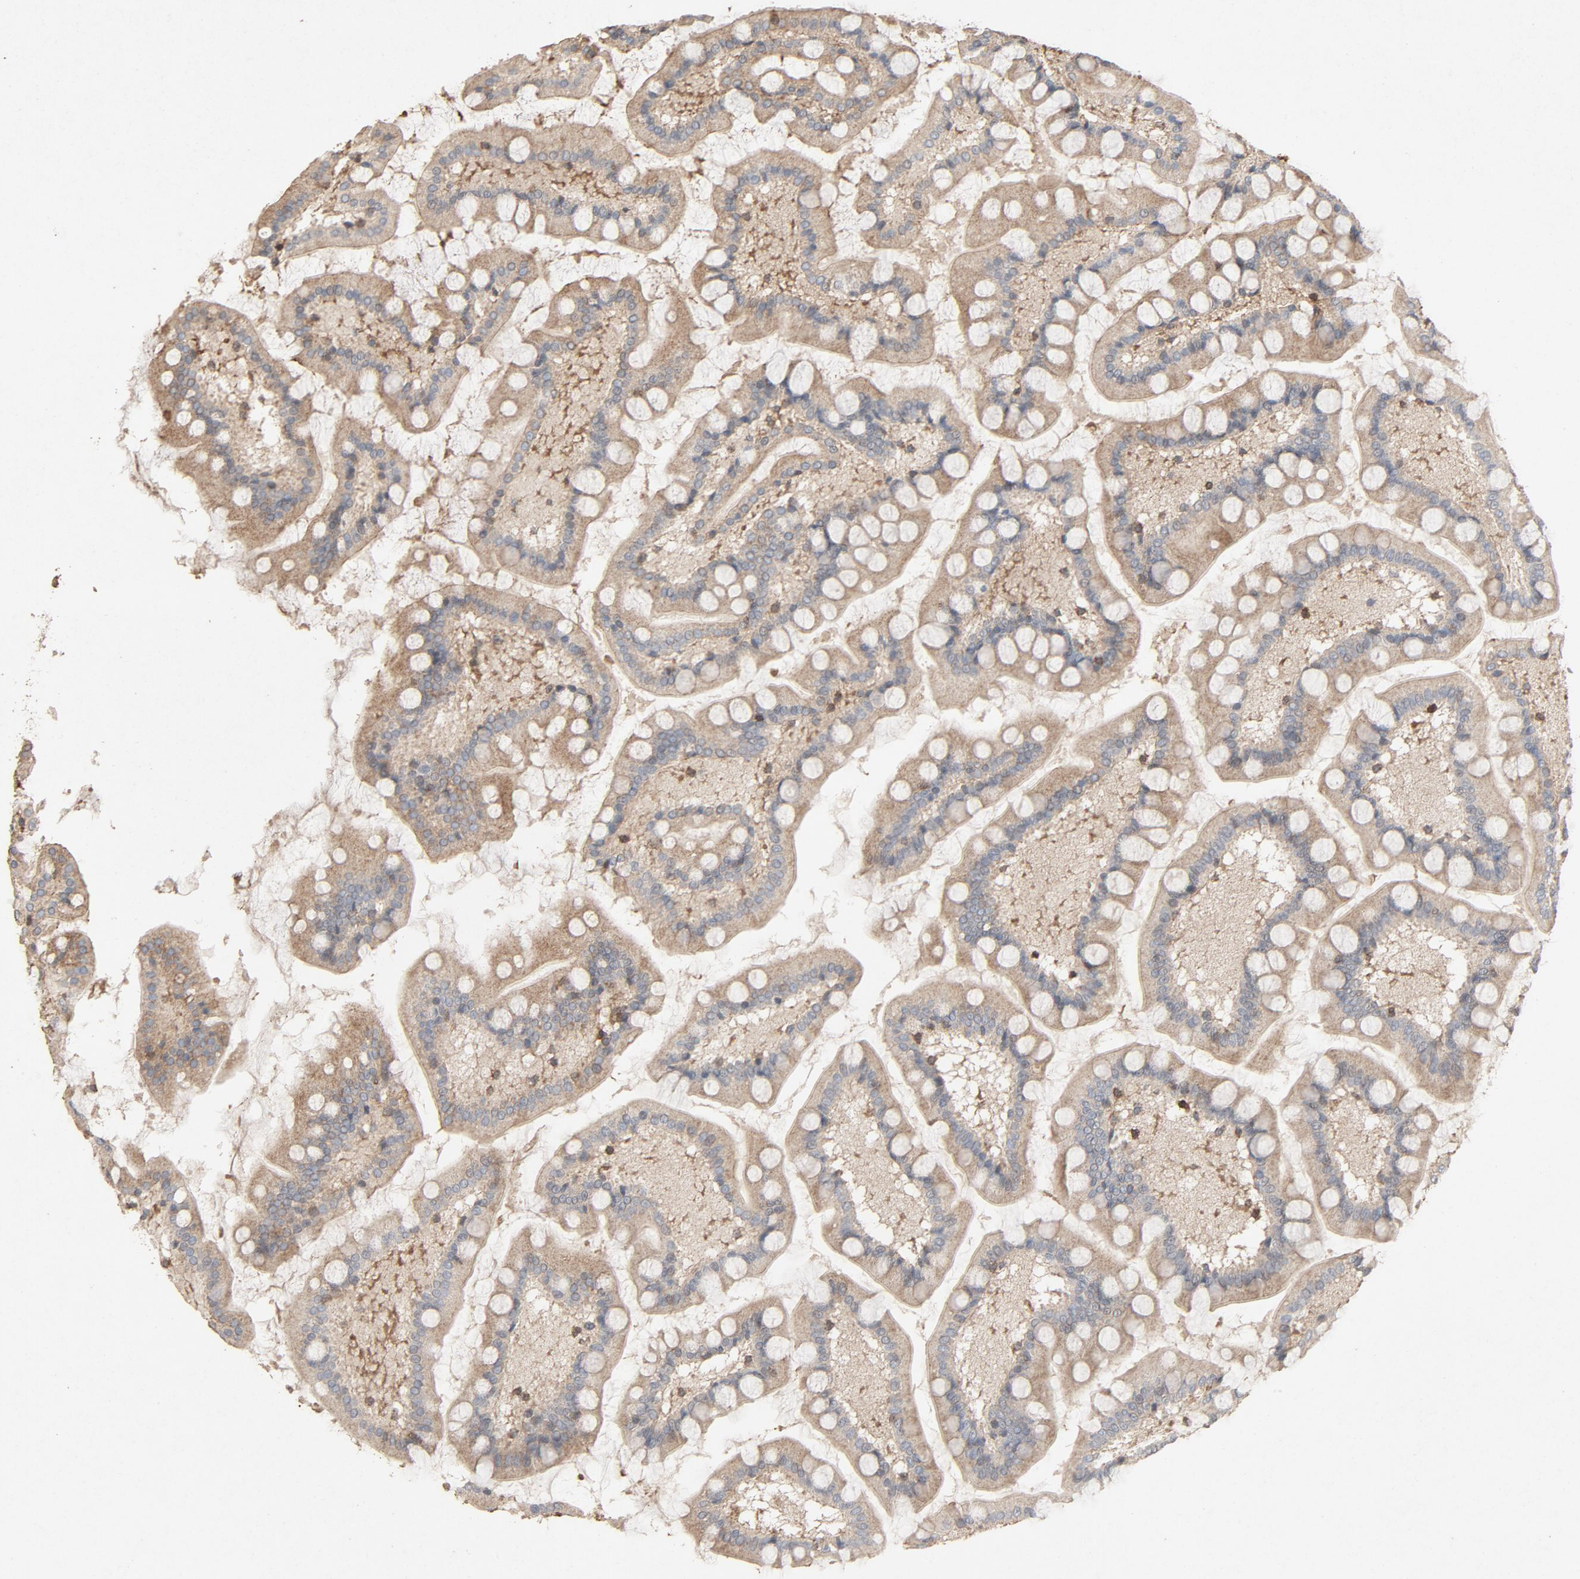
{"staining": {"intensity": "moderate", "quantity": ">75%", "location": "cytoplasmic/membranous"}, "tissue": "small intestine", "cell_type": "Glandular cells", "image_type": "normal", "snomed": [{"axis": "morphology", "description": "Normal tissue, NOS"}, {"axis": "topography", "description": "Small intestine"}], "caption": "Immunohistochemistry photomicrograph of normal human small intestine stained for a protein (brown), which shows medium levels of moderate cytoplasmic/membranous expression in about >75% of glandular cells.", "gene": "CDK6", "patient": {"sex": "male", "age": 41}}